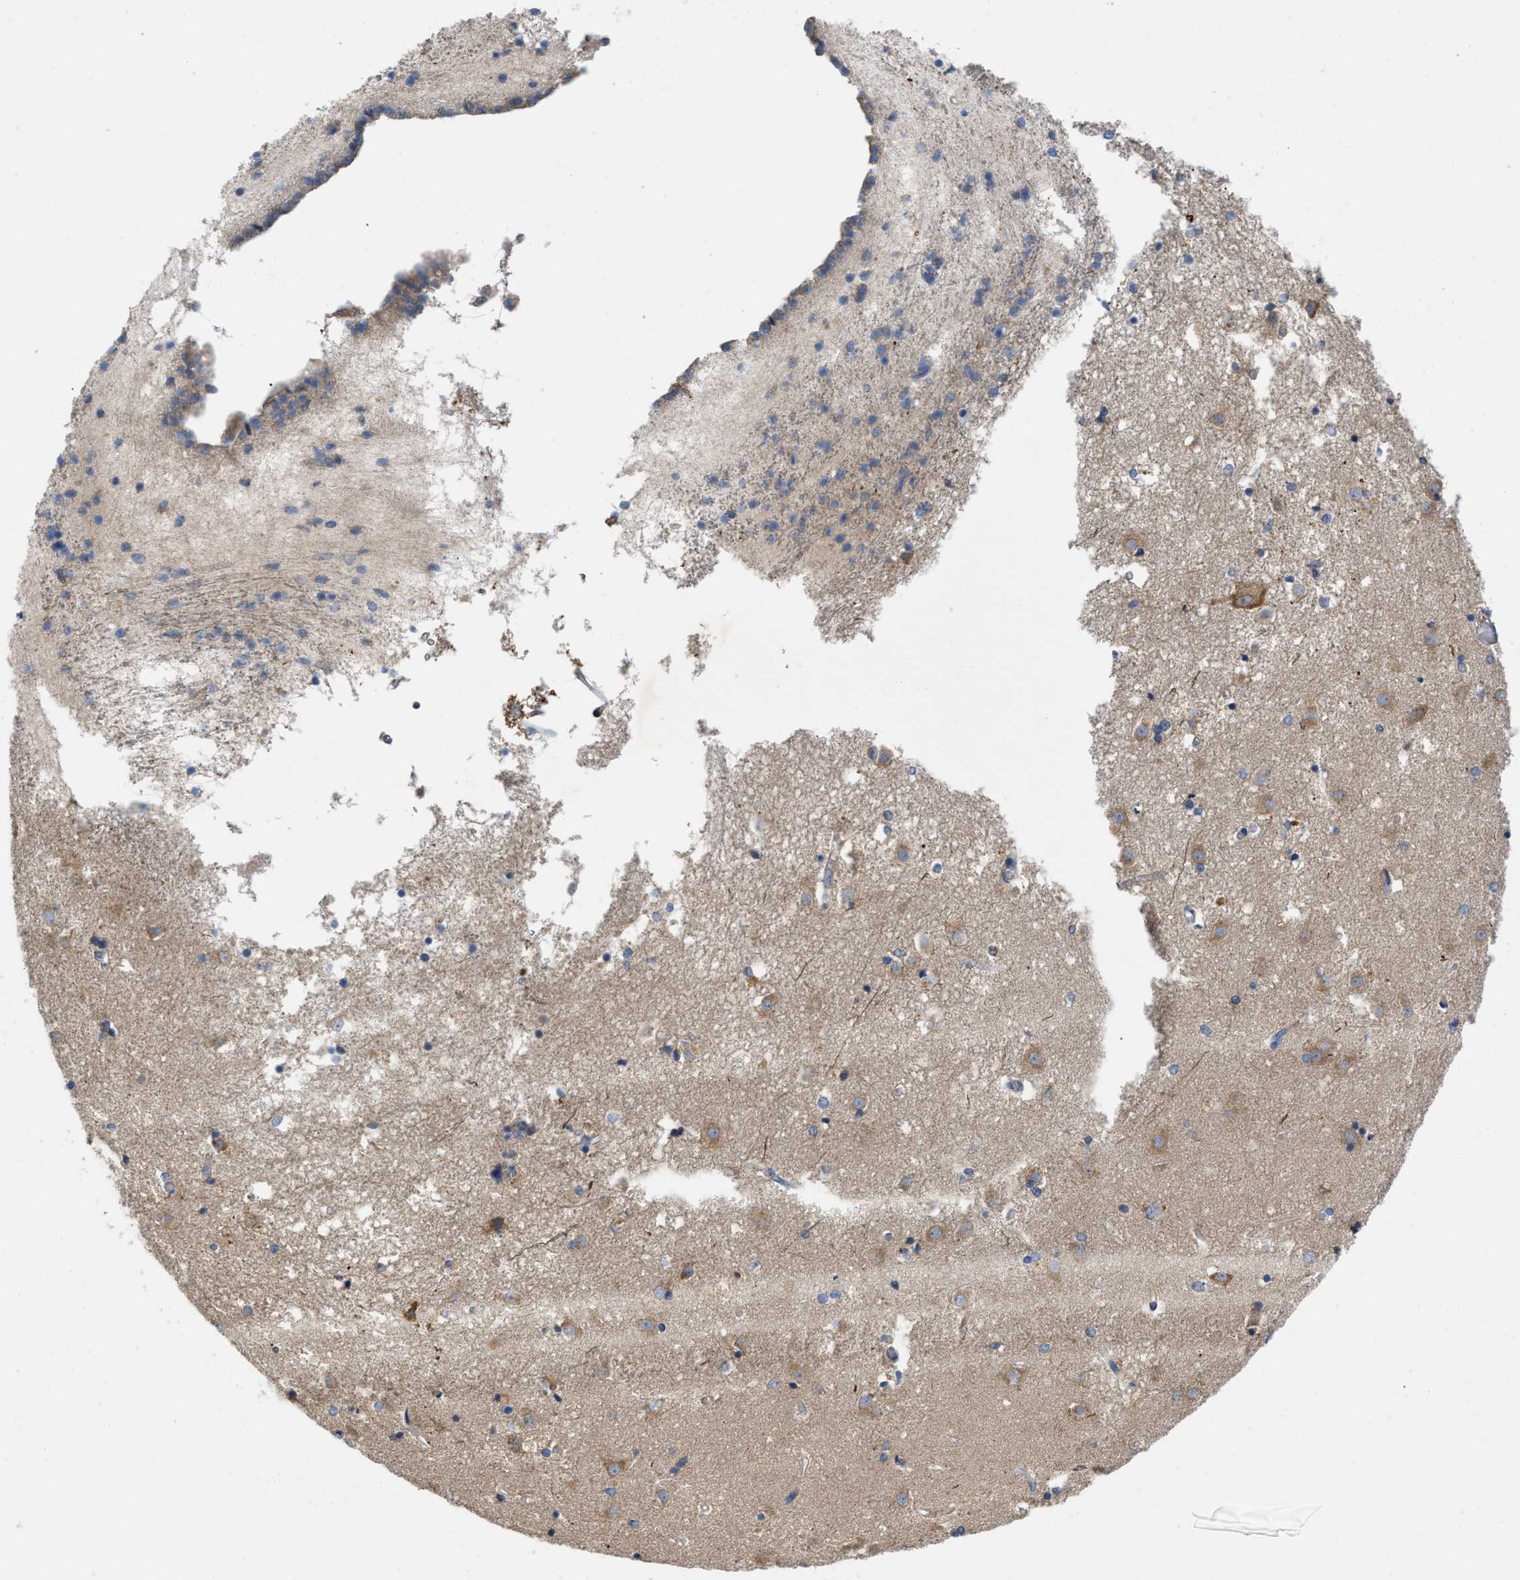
{"staining": {"intensity": "negative", "quantity": "none", "location": "none"}, "tissue": "caudate", "cell_type": "Glial cells", "image_type": "normal", "snomed": [{"axis": "morphology", "description": "Normal tissue, NOS"}, {"axis": "topography", "description": "Lateral ventricle wall"}], "caption": "IHC photomicrograph of benign caudate stained for a protein (brown), which demonstrates no expression in glial cells. Brightfield microscopy of IHC stained with DAB (3,3'-diaminobenzidine) (brown) and hematoxylin (blue), captured at high magnification.", "gene": "TMEM131", "patient": {"sex": "male", "age": 45}}